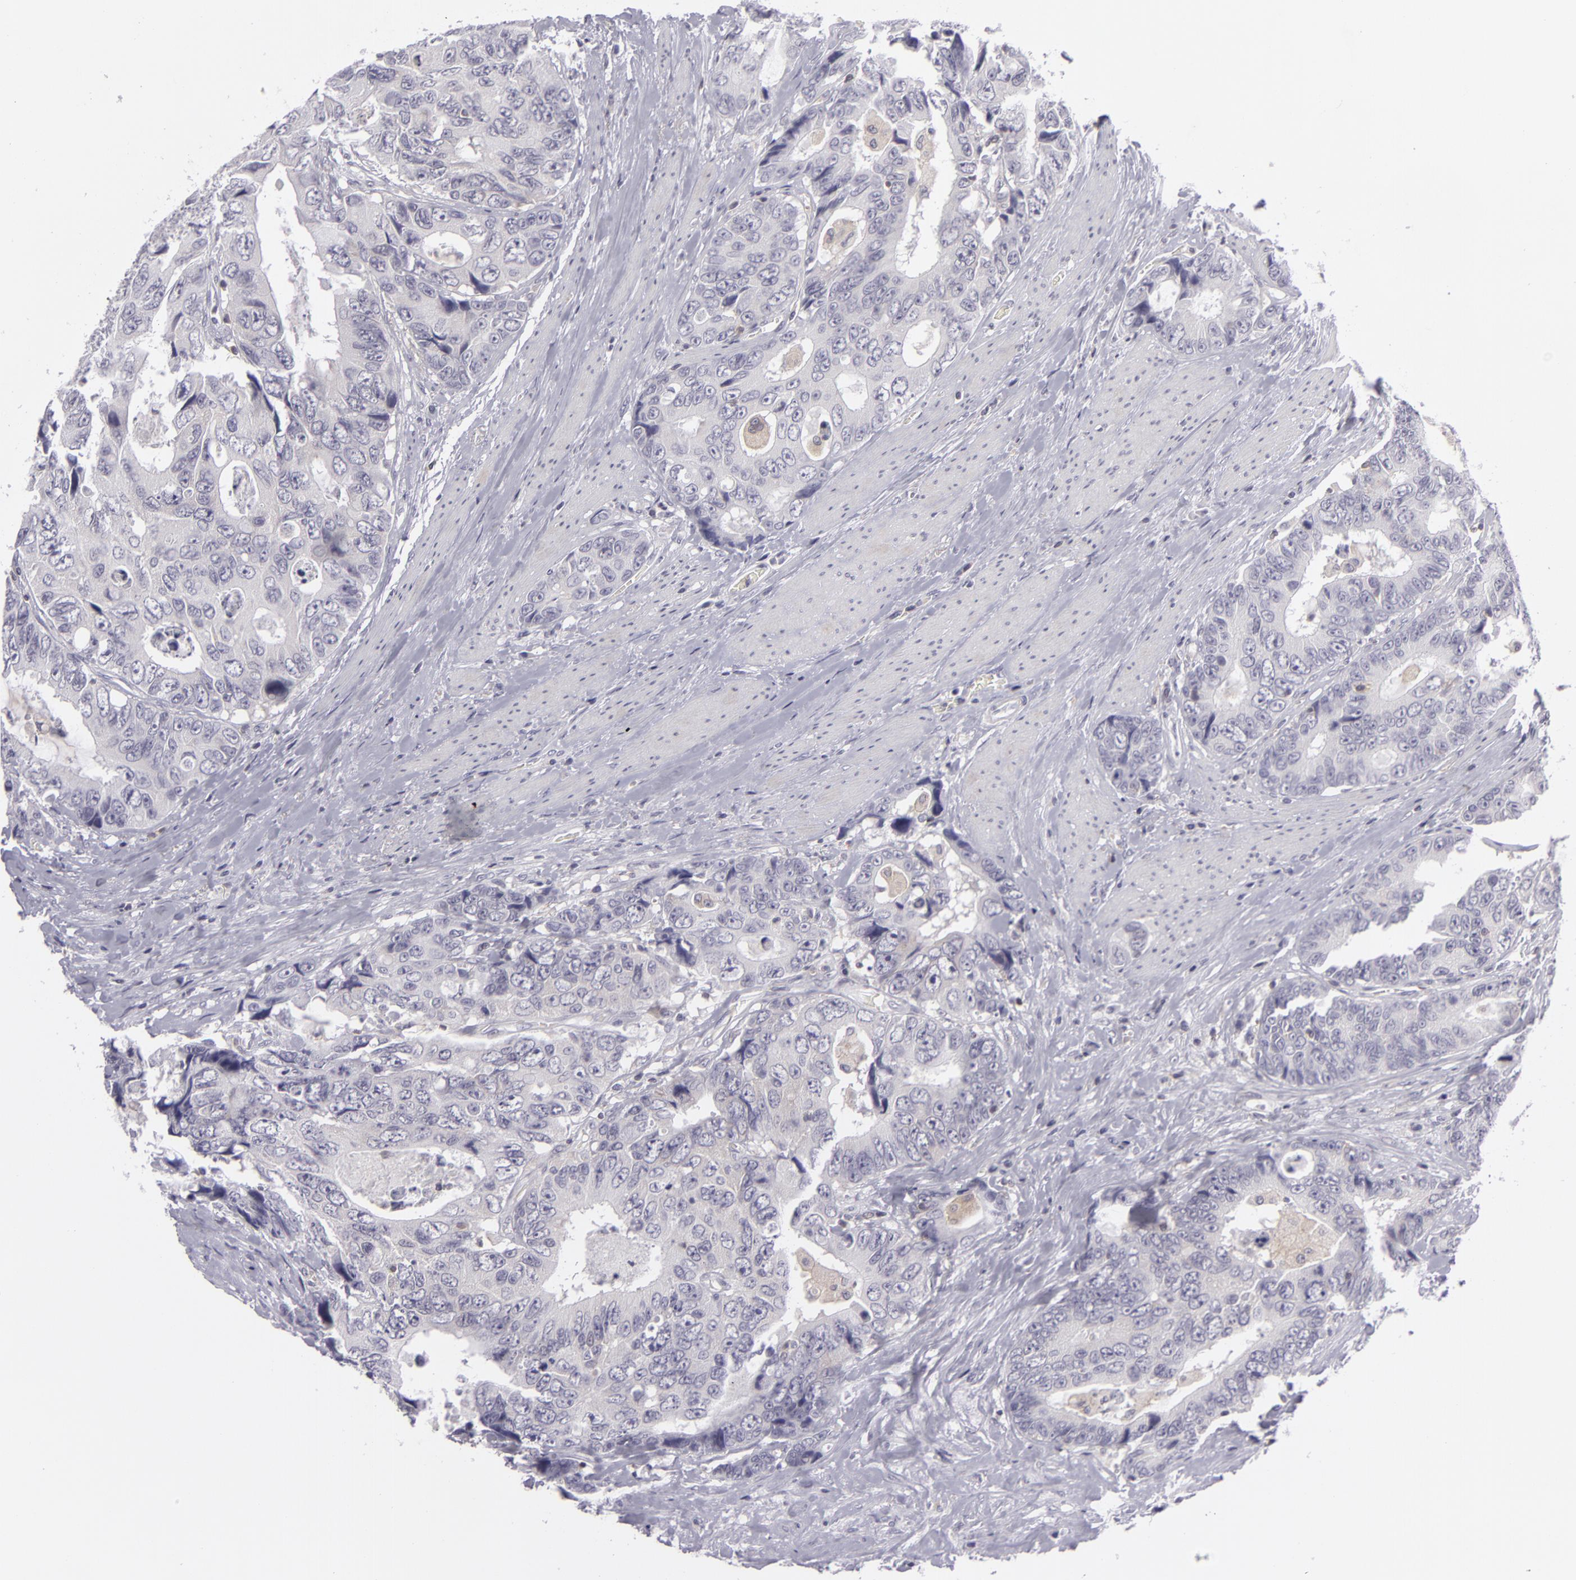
{"staining": {"intensity": "negative", "quantity": "none", "location": "none"}, "tissue": "colorectal cancer", "cell_type": "Tumor cells", "image_type": "cancer", "snomed": [{"axis": "morphology", "description": "Adenocarcinoma, NOS"}, {"axis": "topography", "description": "Rectum"}], "caption": "An immunohistochemistry (IHC) histopathology image of adenocarcinoma (colorectal) is shown. There is no staining in tumor cells of adenocarcinoma (colorectal).", "gene": "KCNAB2", "patient": {"sex": "female", "age": 67}}